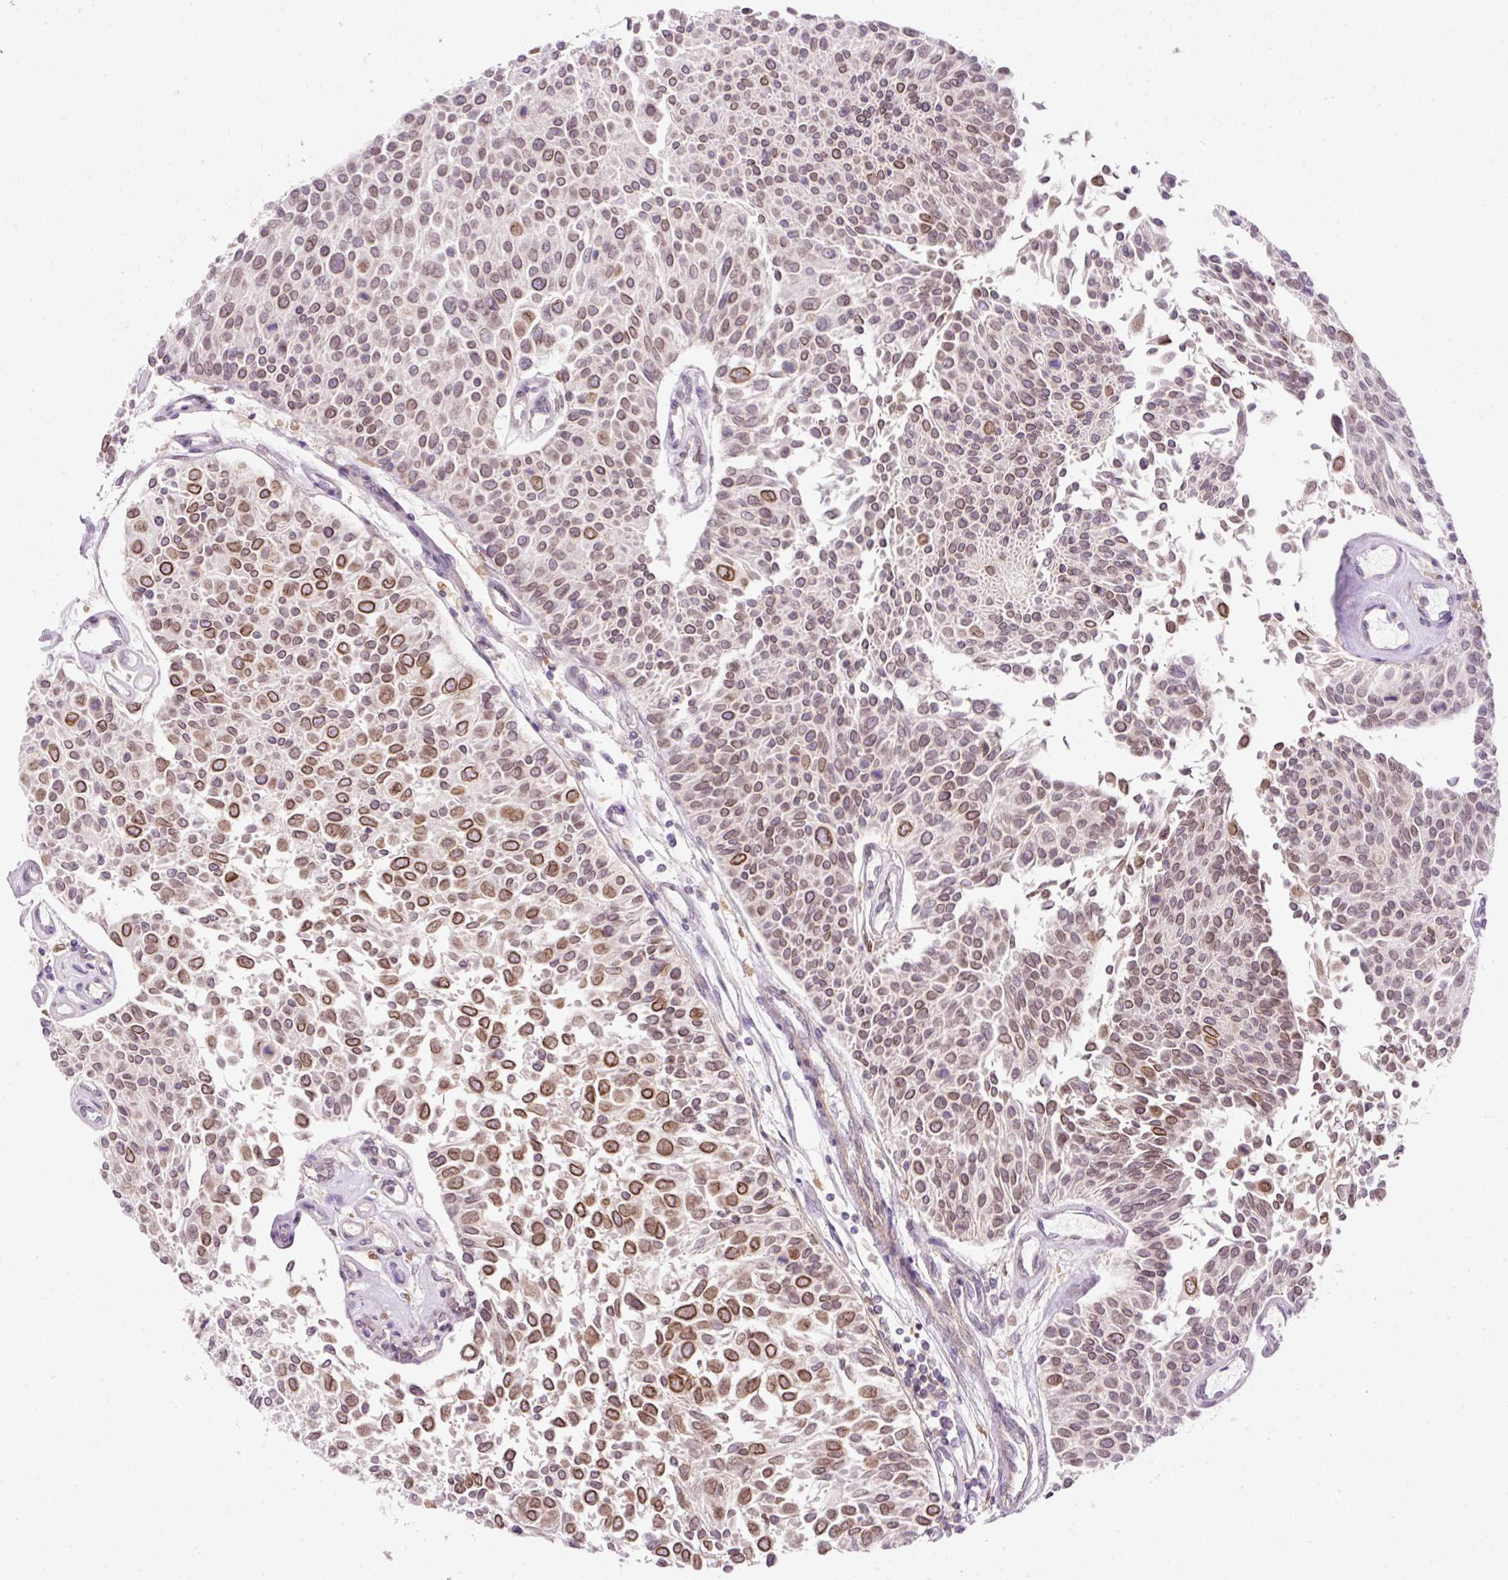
{"staining": {"intensity": "moderate", "quantity": "25%-75%", "location": "cytoplasmic/membranous,nuclear"}, "tissue": "urothelial cancer", "cell_type": "Tumor cells", "image_type": "cancer", "snomed": [{"axis": "morphology", "description": "Urothelial carcinoma, NOS"}, {"axis": "topography", "description": "Urinary bladder"}], "caption": "Protein expression by IHC exhibits moderate cytoplasmic/membranous and nuclear staining in about 25%-75% of tumor cells in transitional cell carcinoma.", "gene": "ZNF610", "patient": {"sex": "male", "age": 55}}